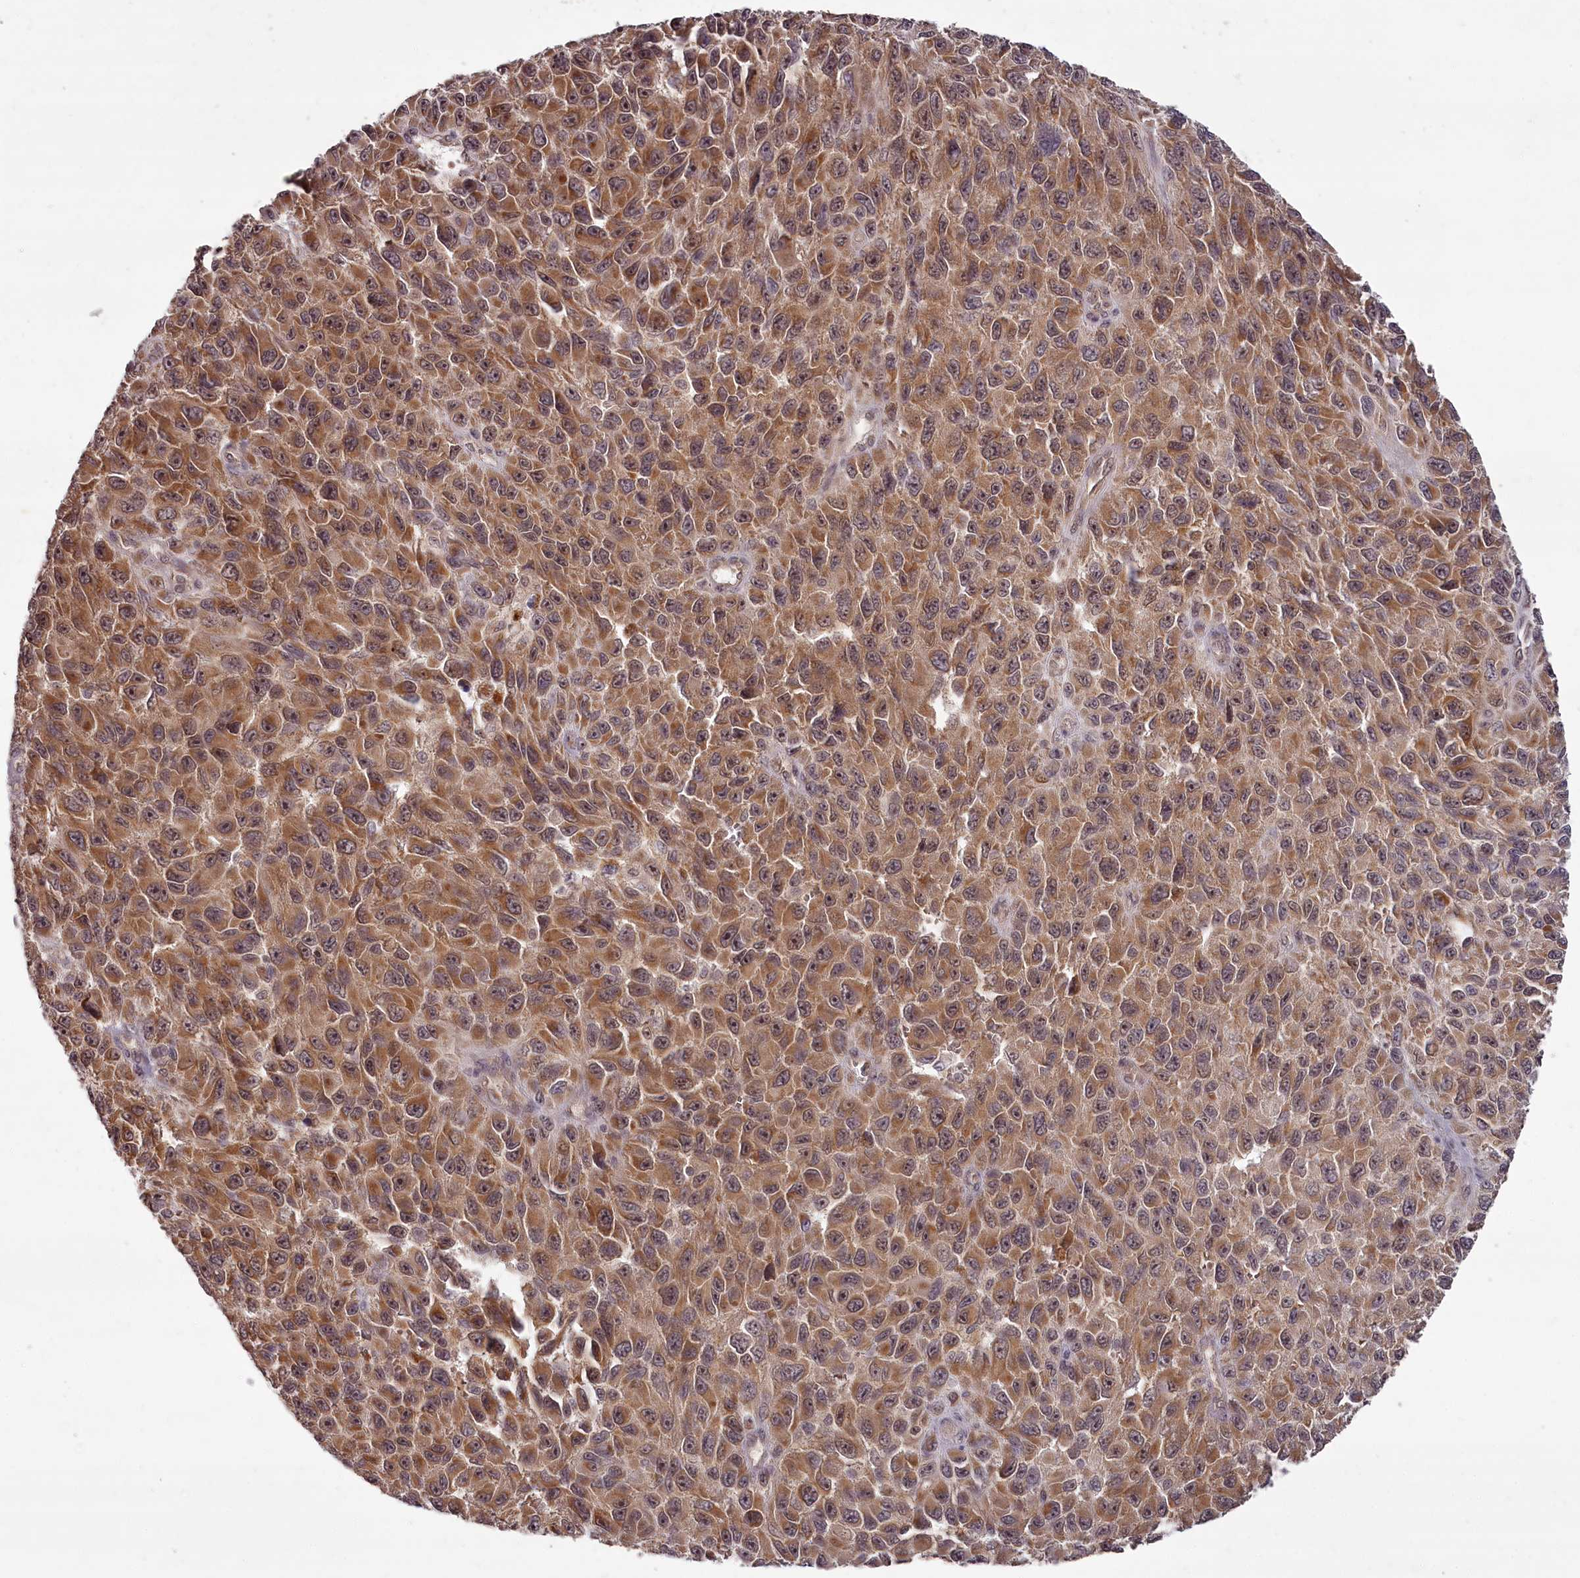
{"staining": {"intensity": "moderate", "quantity": ">75%", "location": "cytoplasmic/membranous"}, "tissue": "melanoma", "cell_type": "Tumor cells", "image_type": "cancer", "snomed": [{"axis": "morphology", "description": "Normal tissue, NOS"}, {"axis": "morphology", "description": "Malignant melanoma, NOS"}, {"axis": "topography", "description": "Skin"}], "caption": "Tumor cells demonstrate medium levels of moderate cytoplasmic/membranous positivity in about >75% of cells in human malignant melanoma. The staining is performed using DAB brown chromogen to label protein expression. The nuclei are counter-stained blue using hematoxylin.", "gene": "PCBP2", "patient": {"sex": "female", "age": 96}}